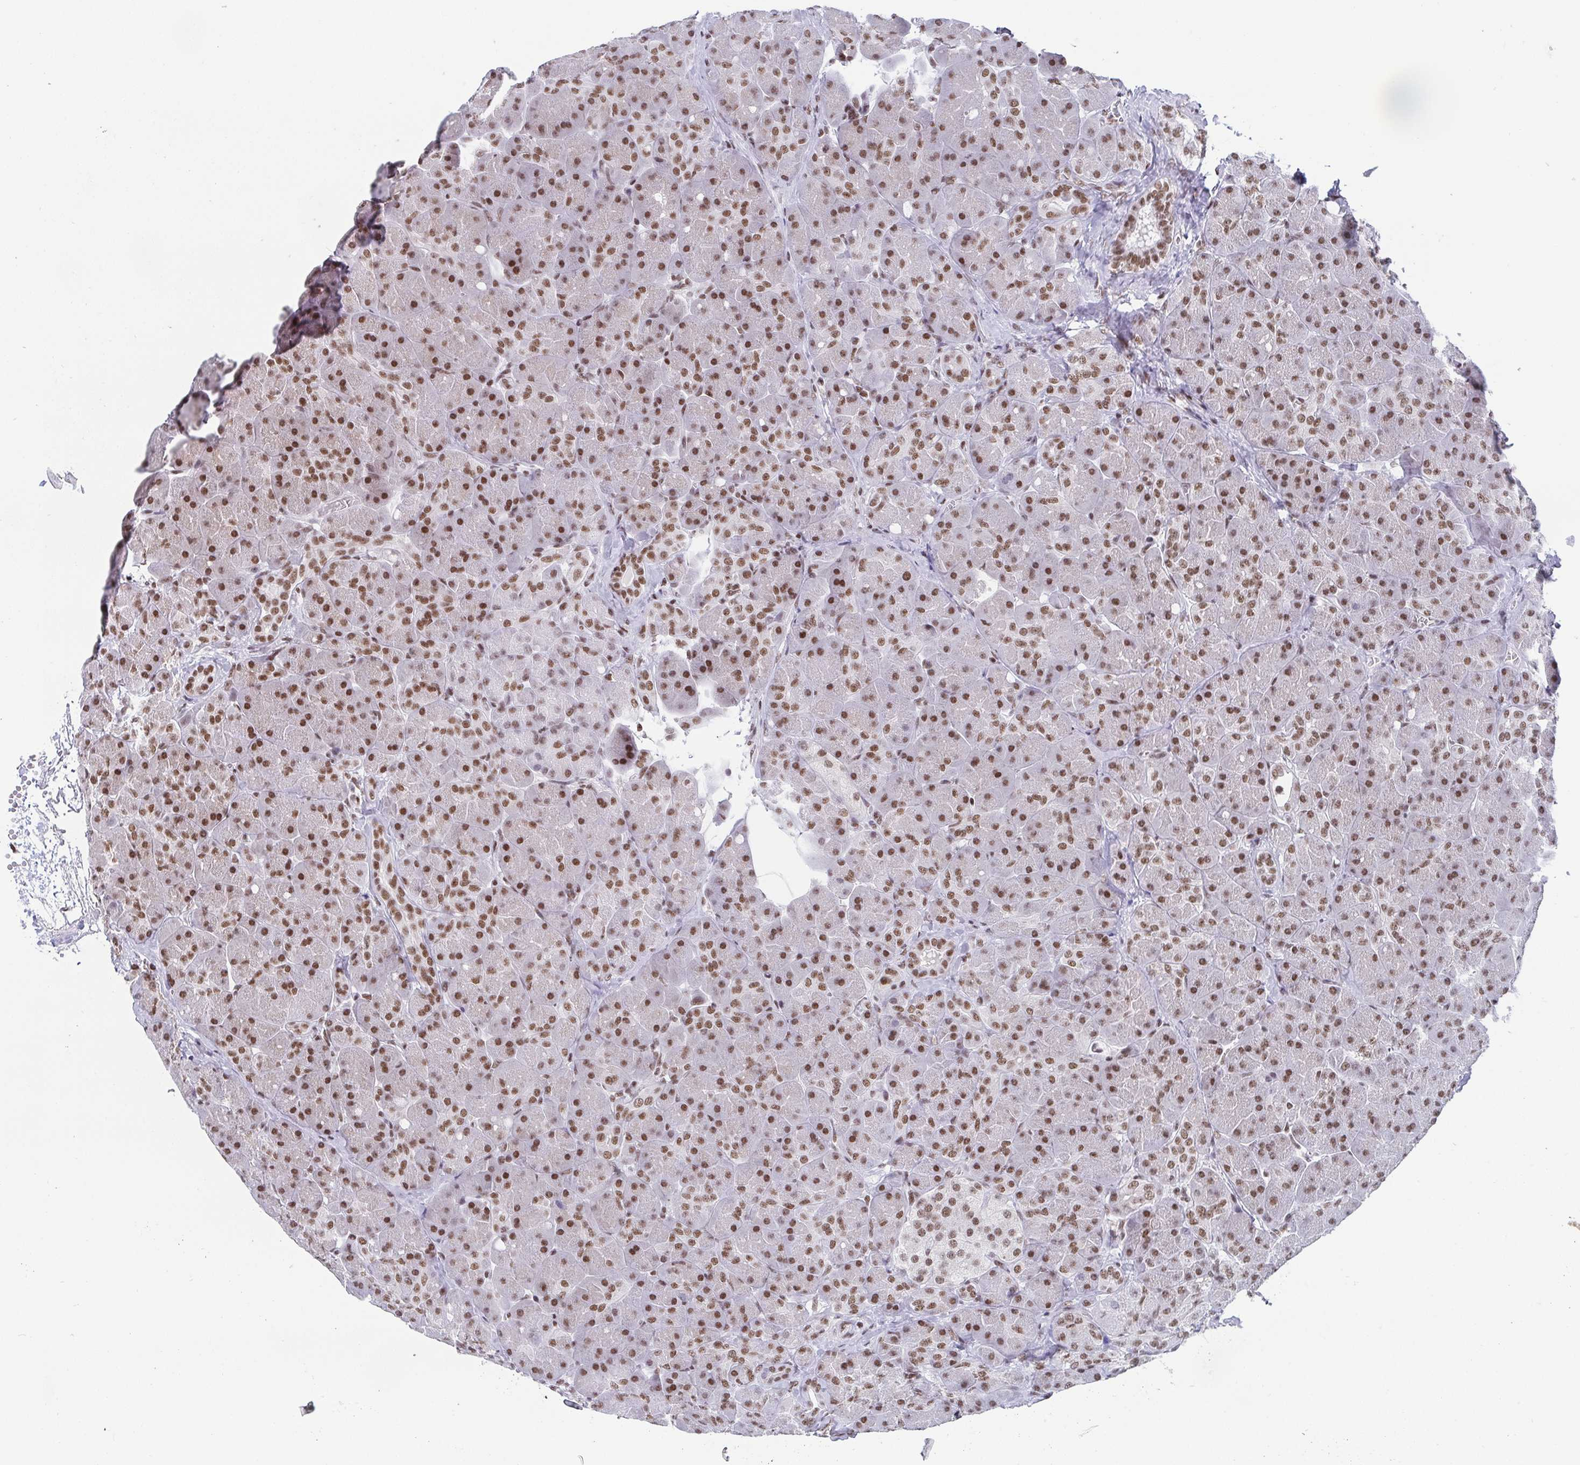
{"staining": {"intensity": "moderate", "quantity": ">75%", "location": "nuclear"}, "tissue": "pancreas", "cell_type": "Exocrine glandular cells", "image_type": "normal", "snomed": [{"axis": "morphology", "description": "Normal tissue, NOS"}, {"axis": "topography", "description": "Pancreas"}], "caption": "Immunohistochemistry (IHC) (DAB (3,3'-diaminobenzidine)) staining of benign pancreas demonstrates moderate nuclear protein staining in approximately >75% of exocrine glandular cells. (Stains: DAB (3,3'-diaminobenzidine) in brown, nuclei in blue, Microscopy: brightfield microscopy at high magnification).", "gene": "CTCF", "patient": {"sex": "male", "age": 55}}